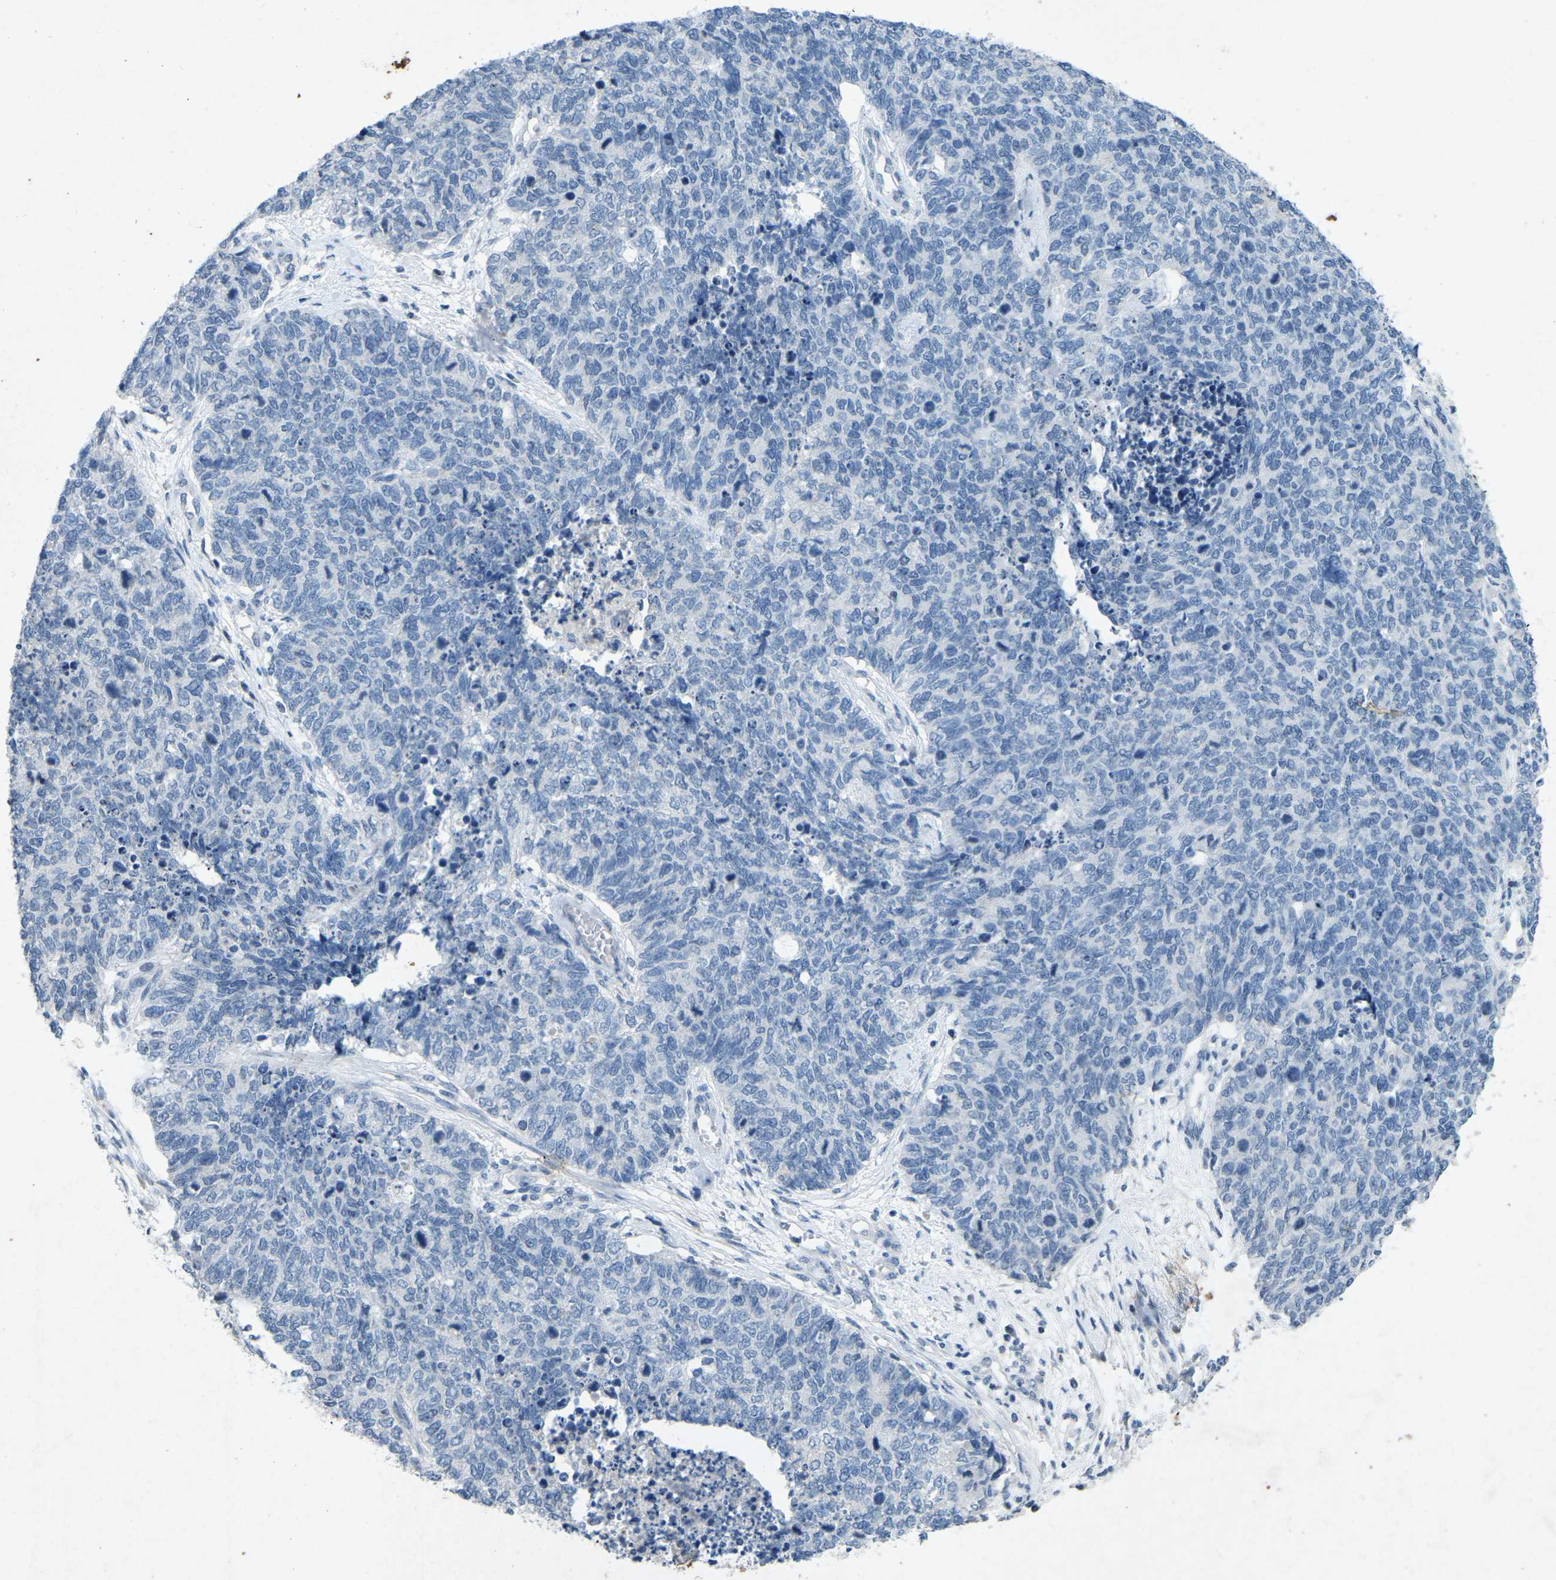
{"staining": {"intensity": "negative", "quantity": "none", "location": "none"}, "tissue": "cervical cancer", "cell_type": "Tumor cells", "image_type": "cancer", "snomed": [{"axis": "morphology", "description": "Squamous cell carcinoma, NOS"}, {"axis": "topography", "description": "Cervix"}], "caption": "Tumor cells are negative for protein expression in human cervical cancer (squamous cell carcinoma).", "gene": "A1BG", "patient": {"sex": "female", "age": 63}}